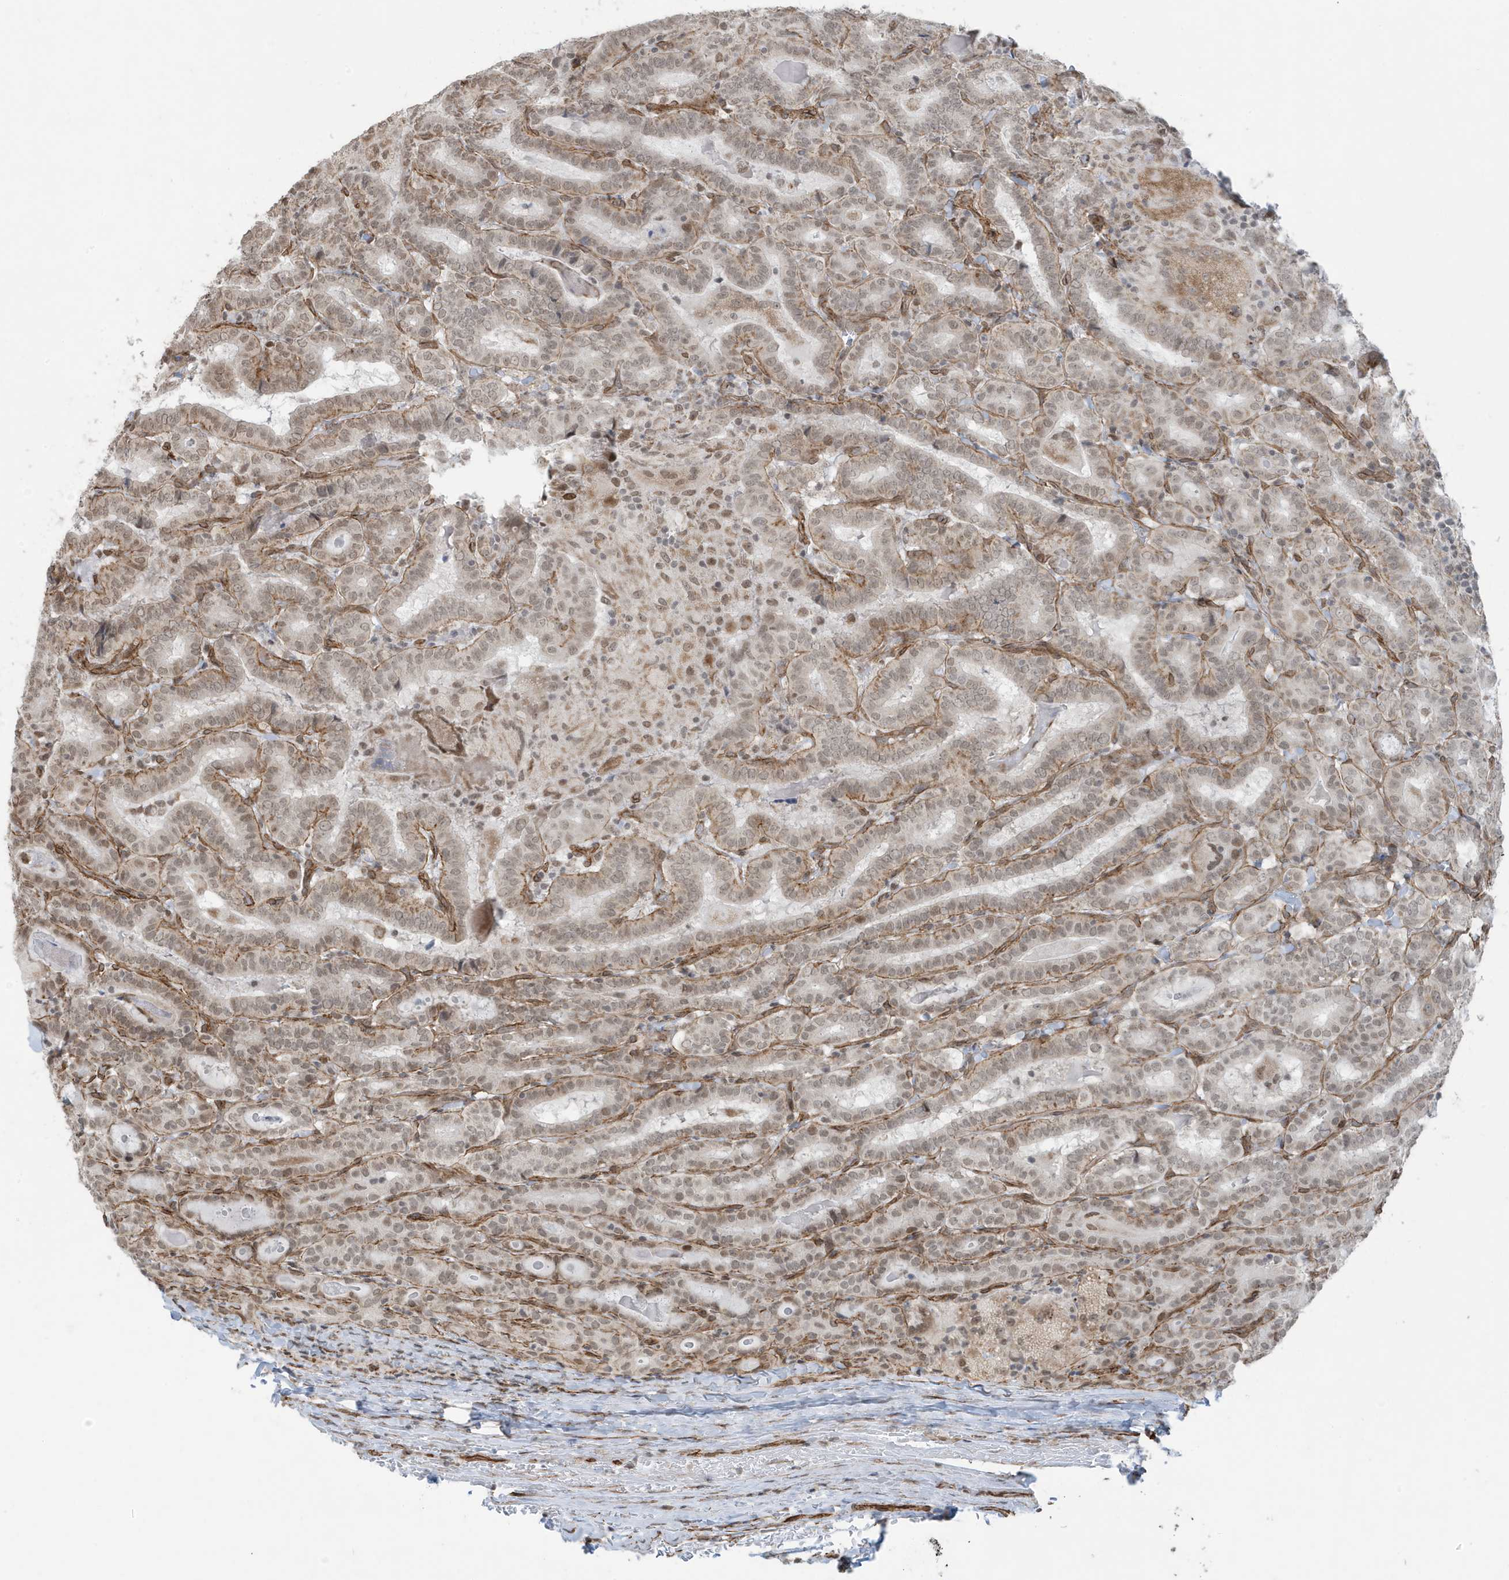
{"staining": {"intensity": "weak", "quantity": ">75%", "location": "nuclear"}, "tissue": "thyroid cancer", "cell_type": "Tumor cells", "image_type": "cancer", "snomed": [{"axis": "morphology", "description": "Papillary adenocarcinoma, NOS"}, {"axis": "topography", "description": "Thyroid gland"}], "caption": "An image showing weak nuclear staining in approximately >75% of tumor cells in thyroid papillary adenocarcinoma, as visualized by brown immunohistochemical staining.", "gene": "CHCHD4", "patient": {"sex": "female", "age": 72}}